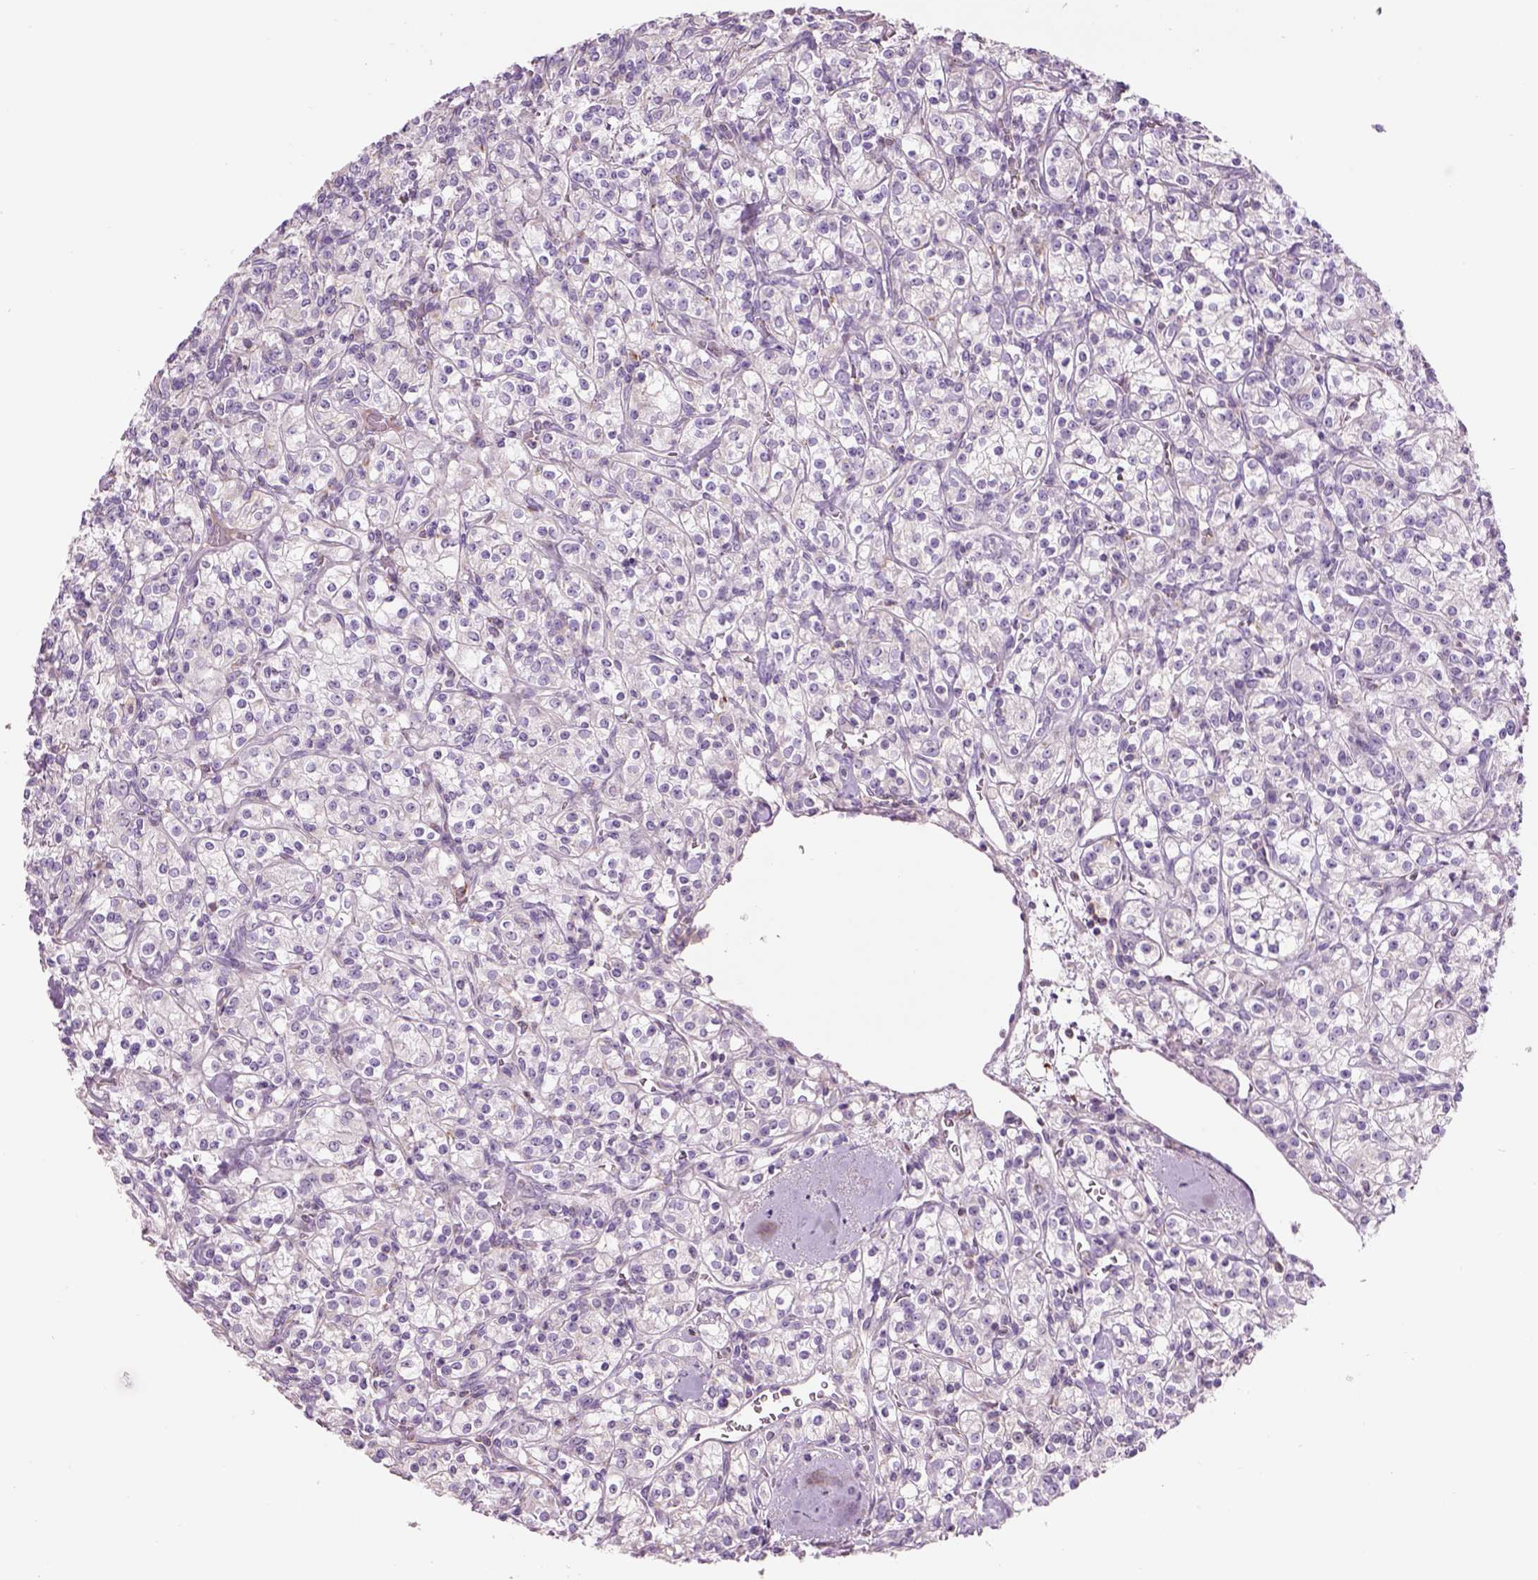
{"staining": {"intensity": "negative", "quantity": "none", "location": "none"}, "tissue": "renal cancer", "cell_type": "Tumor cells", "image_type": "cancer", "snomed": [{"axis": "morphology", "description": "Adenocarcinoma, NOS"}, {"axis": "topography", "description": "Kidney"}], "caption": "A histopathology image of human renal cancer (adenocarcinoma) is negative for staining in tumor cells.", "gene": "IFT52", "patient": {"sex": "male", "age": 77}}